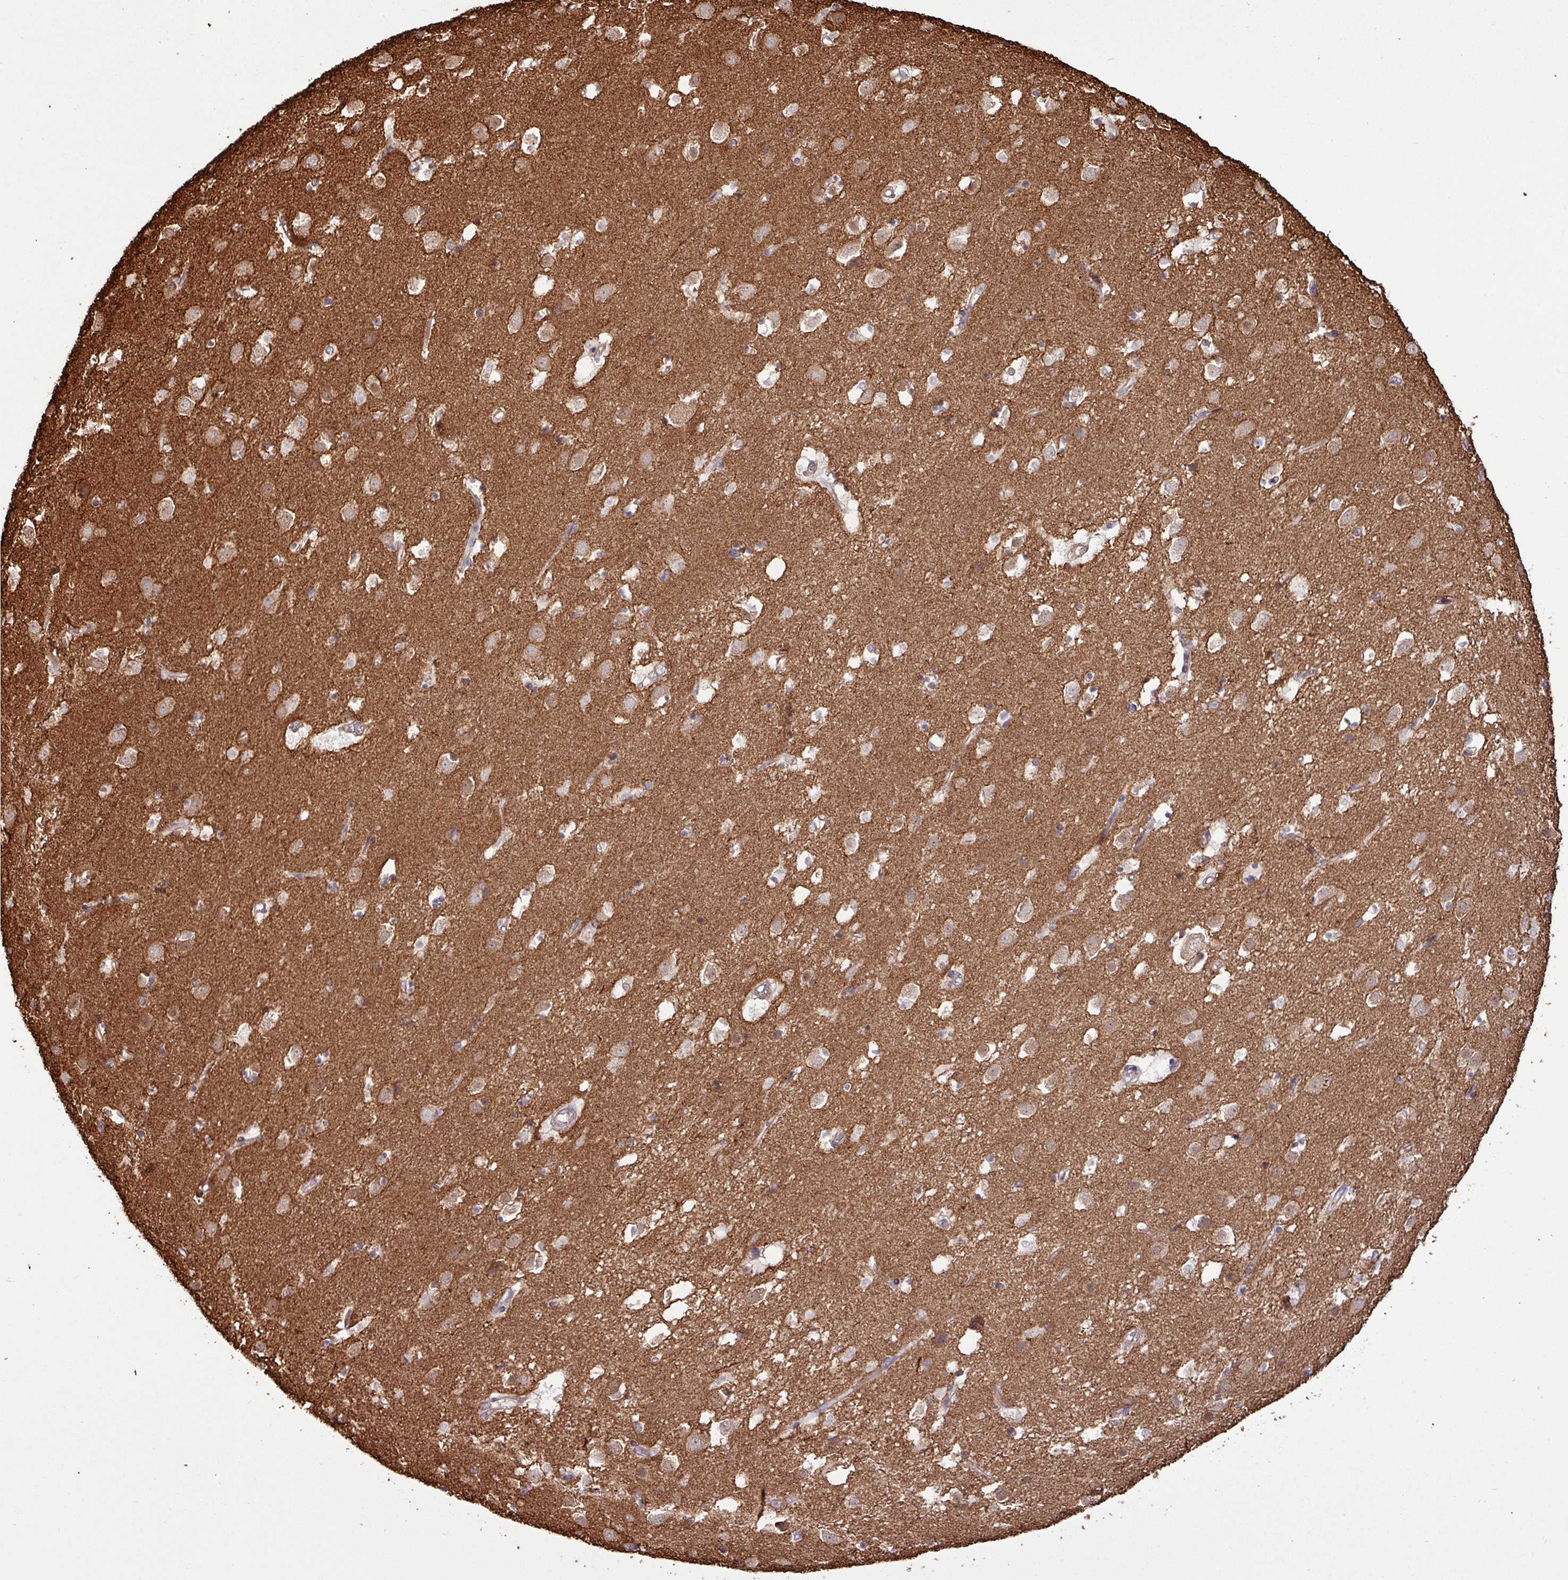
{"staining": {"intensity": "moderate", "quantity": "25%-75%", "location": "cytoplasmic/membranous"}, "tissue": "caudate", "cell_type": "Glial cells", "image_type": "normal", "snomed": [{"axis": "morphology", "description": "Normal tissue, NOS"}, {"axis": "topography", "description": "Lateral ventricle wall"}], "caption": "Immunohistochemistry micrograph of unremarkable human caudate stained for a protein (brown), which displays medium levels of moderate cytoplasmic/membranous positivity in about 25%-75% of glial cells.", "gene": "ZNF300", "patient": {"sex": "male", "age": 58}}